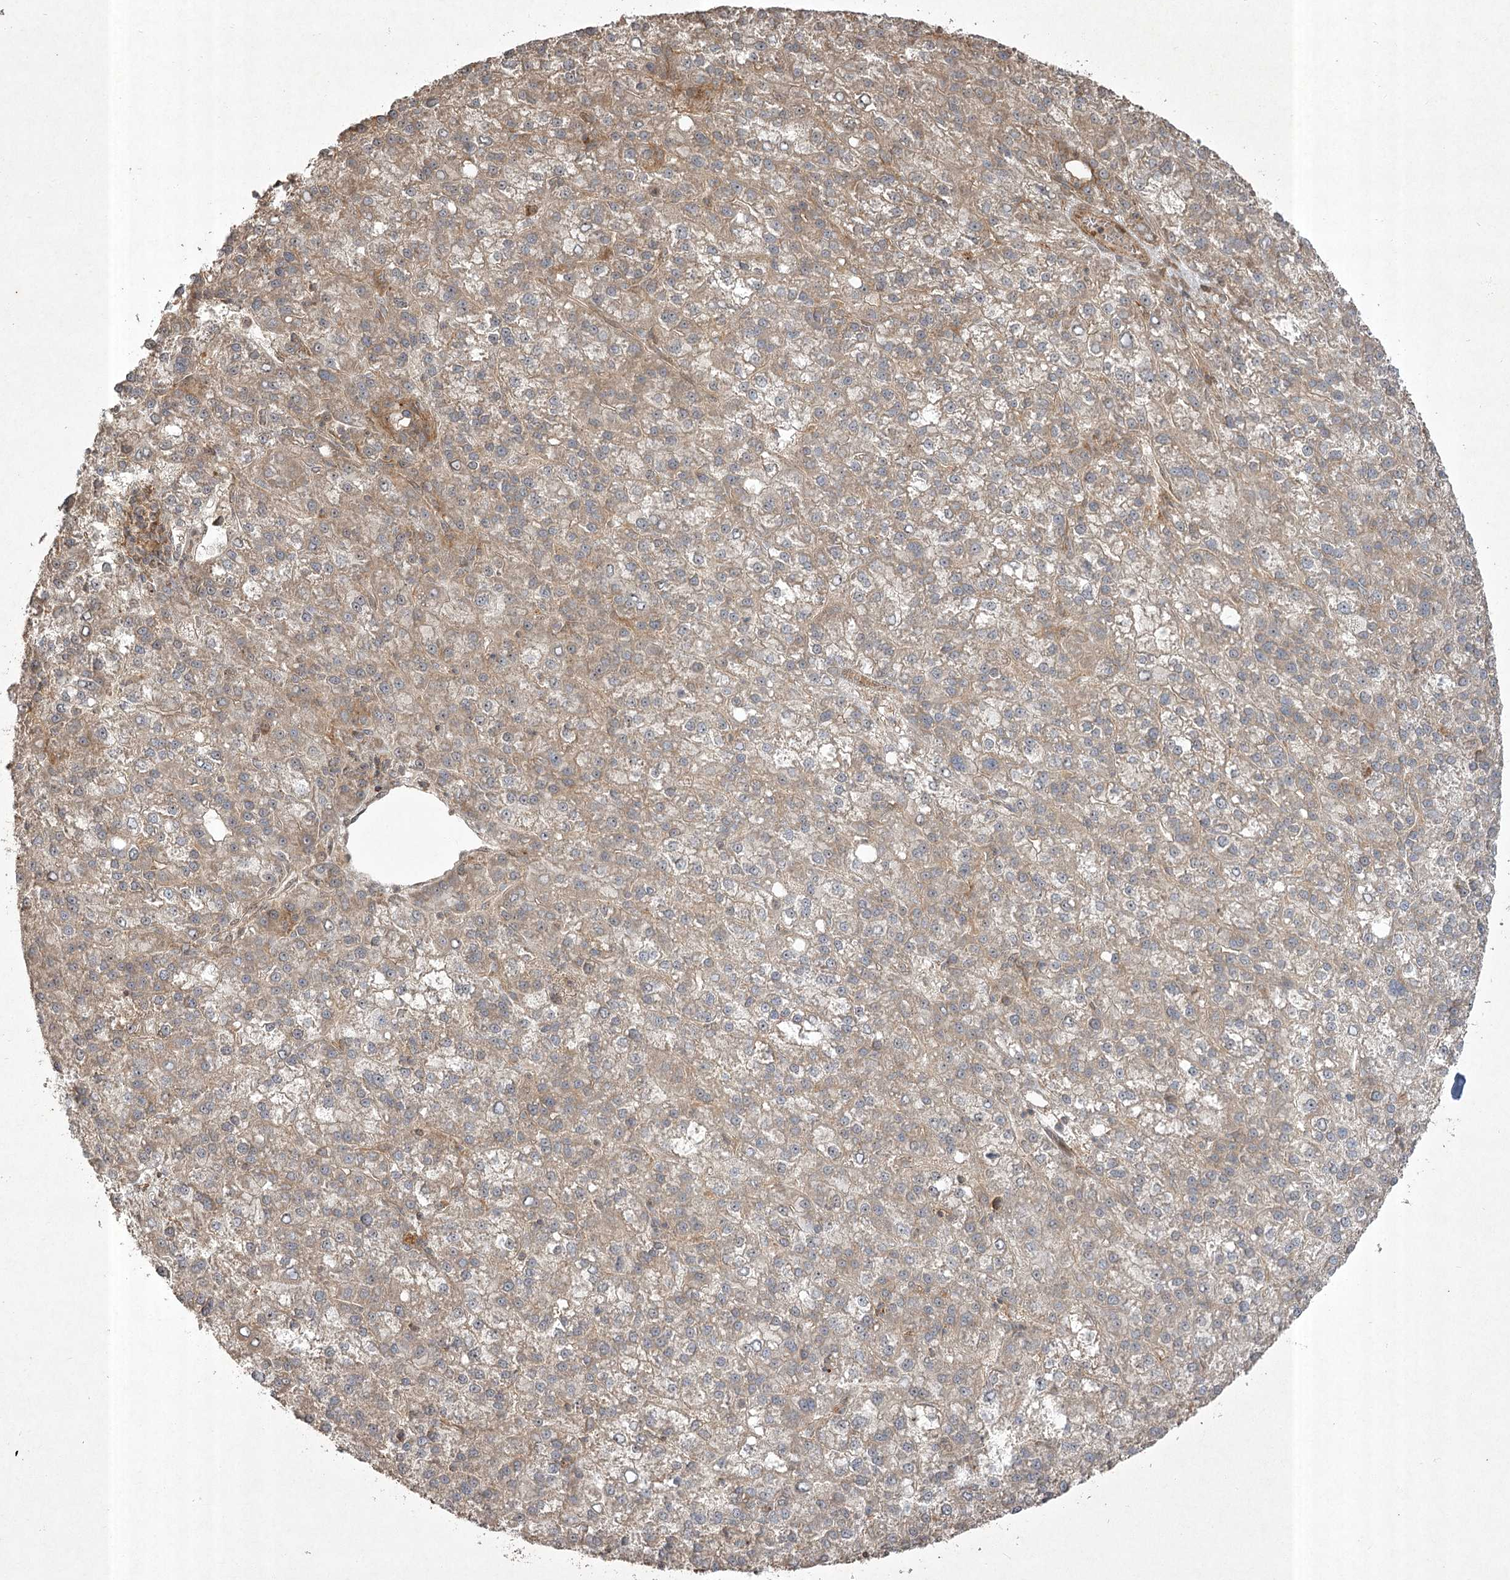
{"staining": {"intensity": "weak", "quantity": ">75%", "location": "cytoplasmic/membranous"}, "tissue": "liver cancer", "cell_type": "Tumor cells", "image_type": "cancer", "snomed": [{"axis": "morphology", "description": "Carcinoma, Hepatocellular, NOS"}, {"axis": "topography", "description": "Liver"}], "caption": "Human hepatocellular carcinoma (liver) stained with a protein marker exhibits weak staining in tumor cells.", "gene": "CPLANE1", "patient": {"sex": "female", "age": 58}}